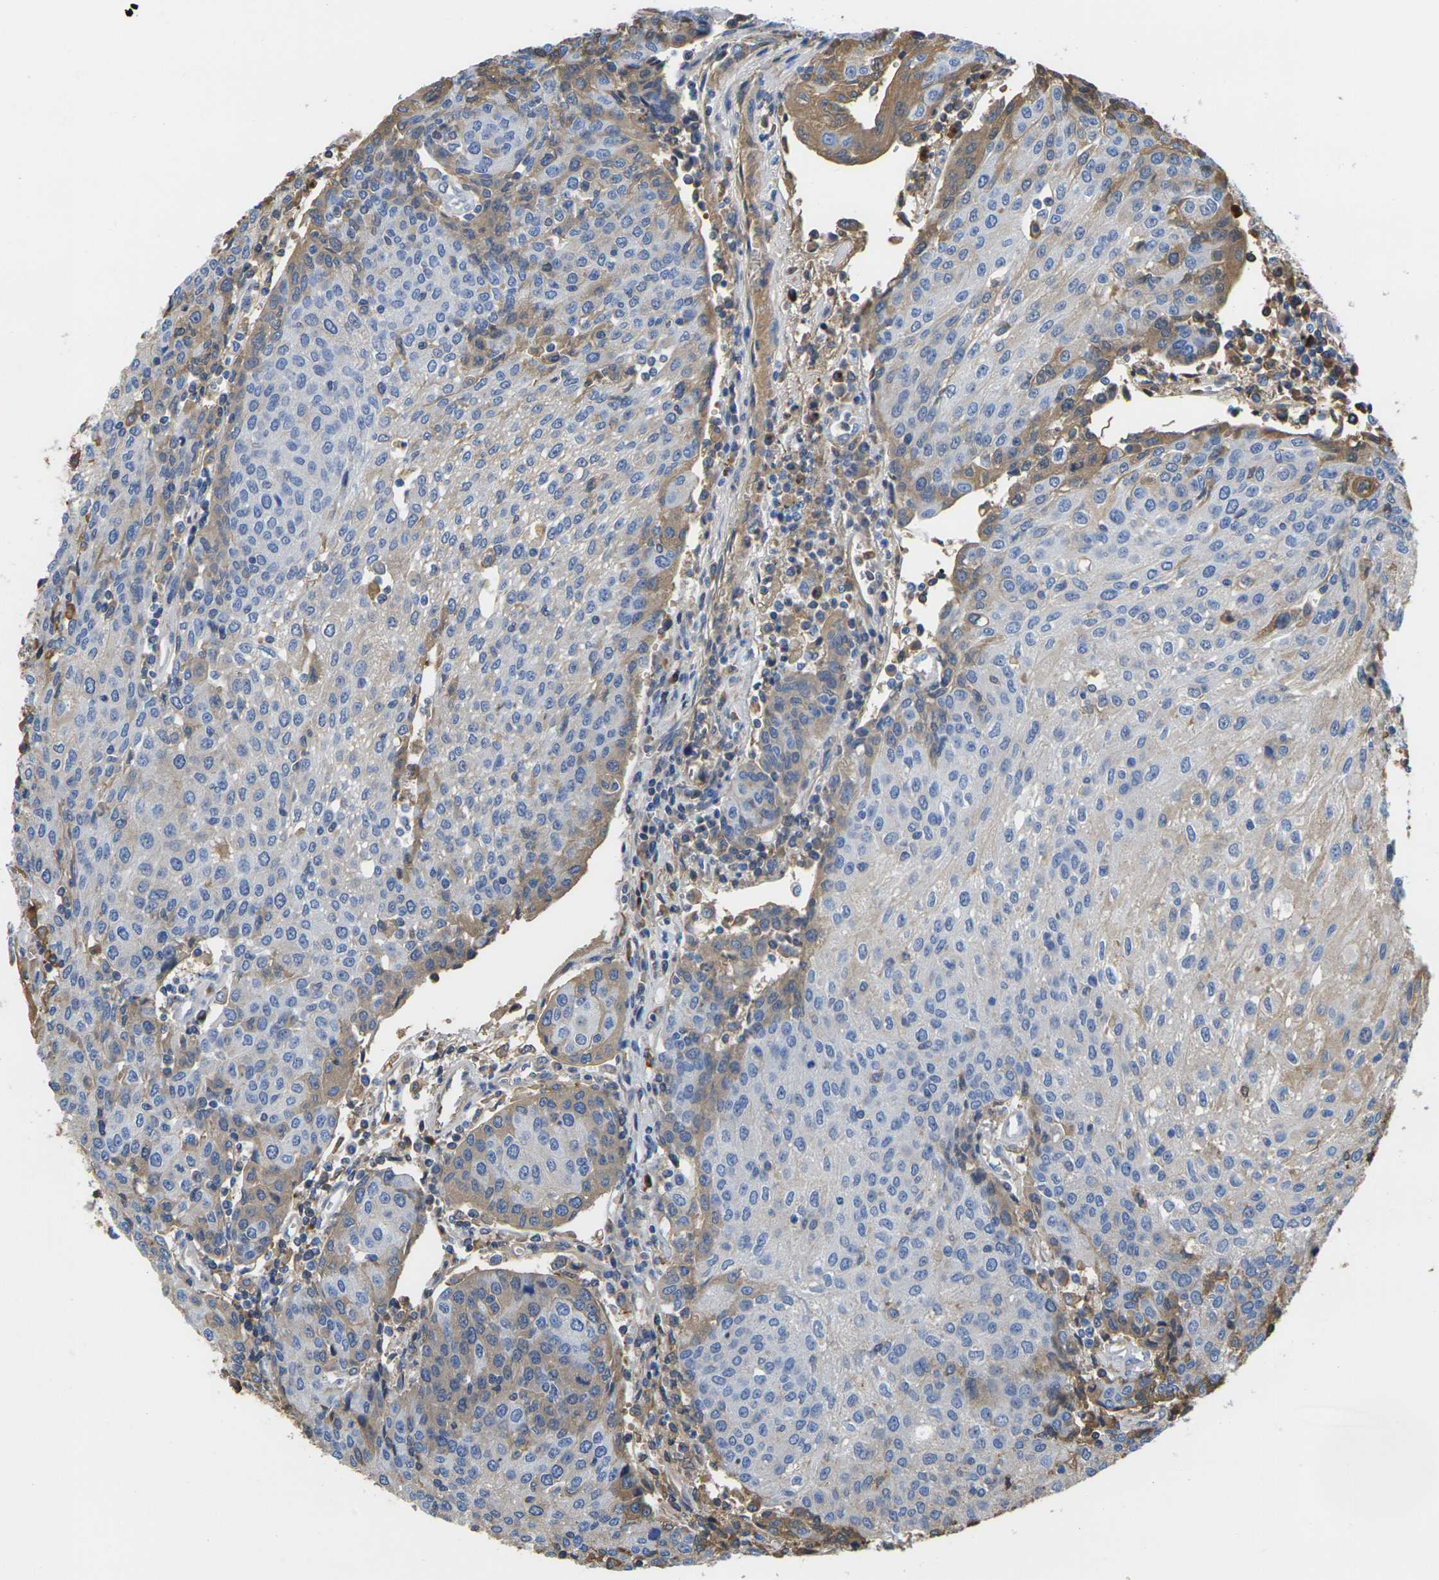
{"staining": {"intensity": "moderate", "quantity": "<25%", "location": "cytoplasmic/membranous"}, "tissue": "urothelial cancer", "cell_type": "Tumor cells", "image_type": "cancer", "snomed": [{"axis": "morphology", "description": "Urothelial carcinoma, High grade"}, {"axis": "topography", "description": "Urinary bladder"}], "caption": "Urothelial cancer stained with a brown dye reveals moderate cytoplasmic/membranous positive positivity in about <25% of tumor cells.", "gene": "GREM2", "patient": {"sex": "female", "age": 85}}